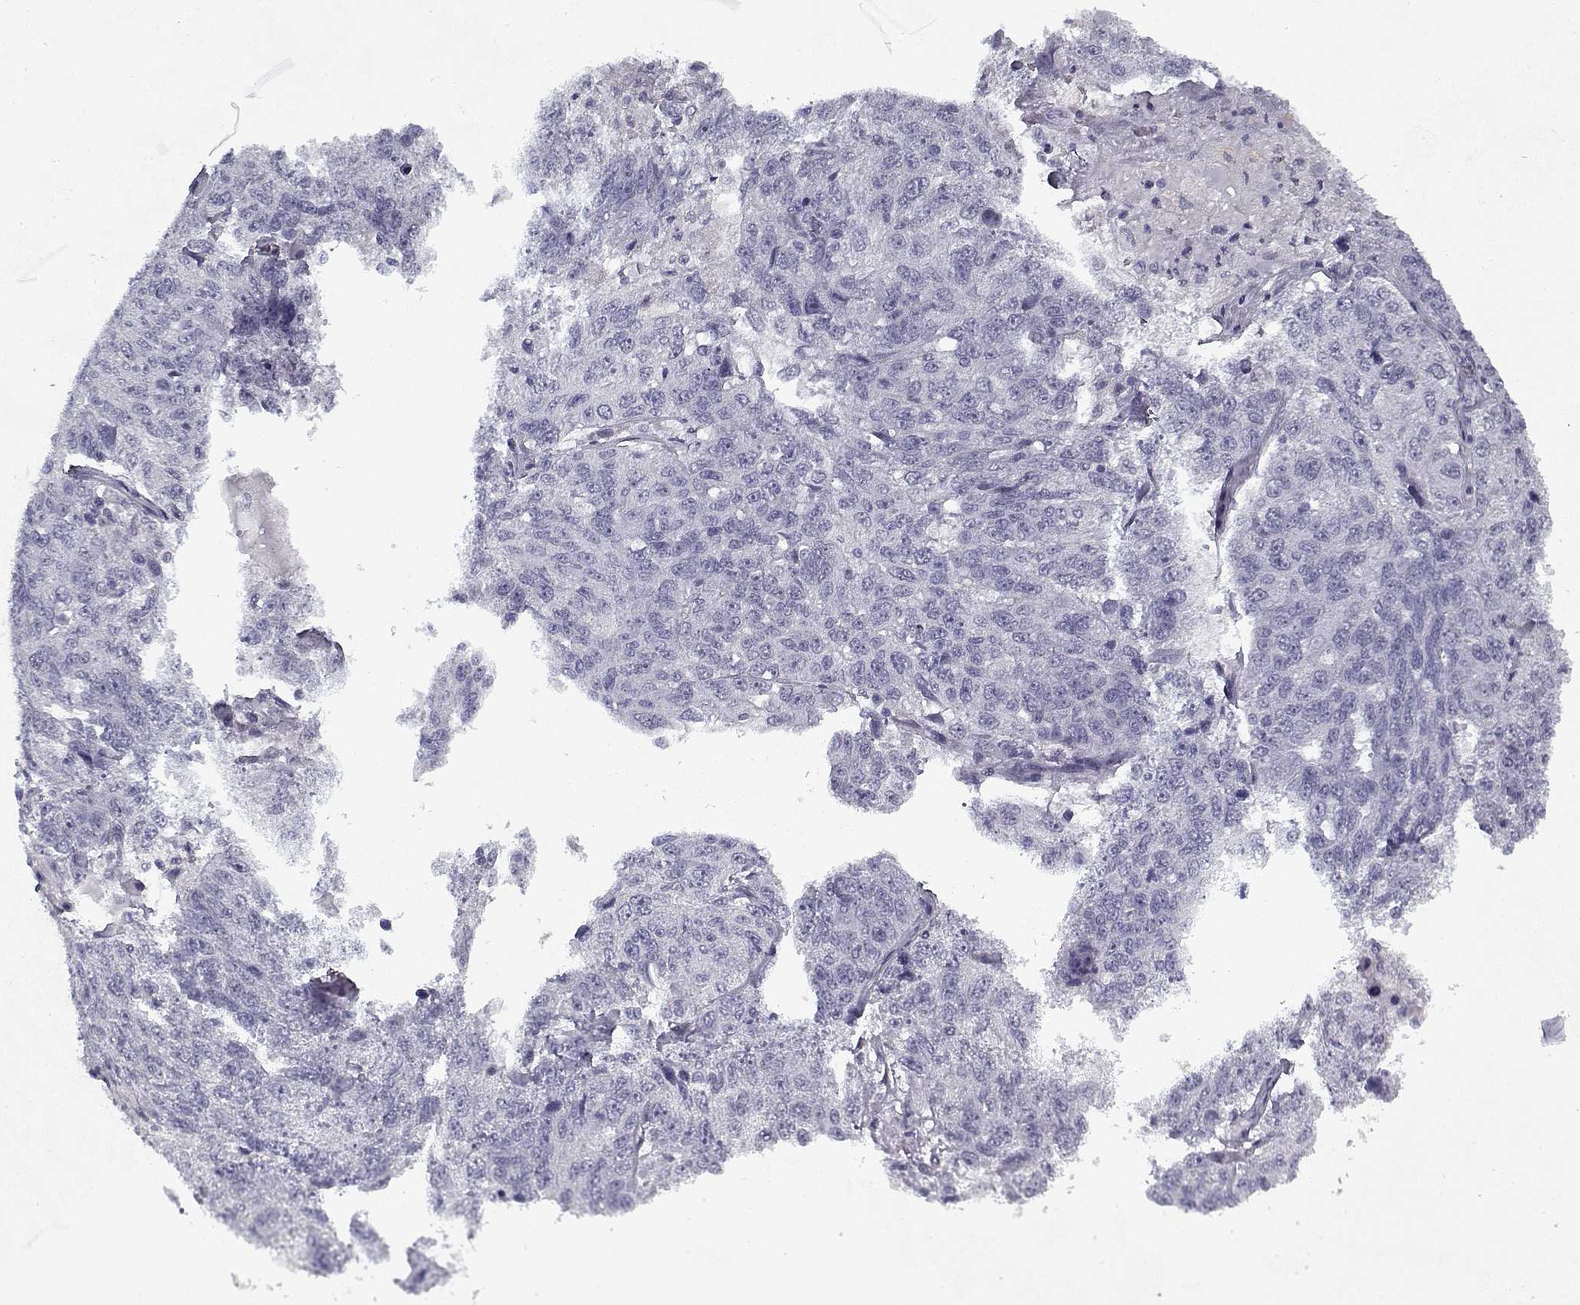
{"staining": {"intensity": "negative", "quantity": "none", "location": "none"}, "tissue": "ovarian cancer", "cell_type": "Tumor cells", "image_type": "cancer", "snomed": [{"axis": "morphology", "description": "Cystadenocarcinoma, serous, NOS"}, {"axis": "topography", "description": "Ovary"}], "caption": "This micrograph is of serous cystadenocarcinoma (ovarian) stained with immunohistochemistry (IHC) to label a protein in brown with the nuclei are counter-stained blue. There is no staining in tumor cells.", "gene": "RNF32", "patient": {"sex": "female", "age": 71}}